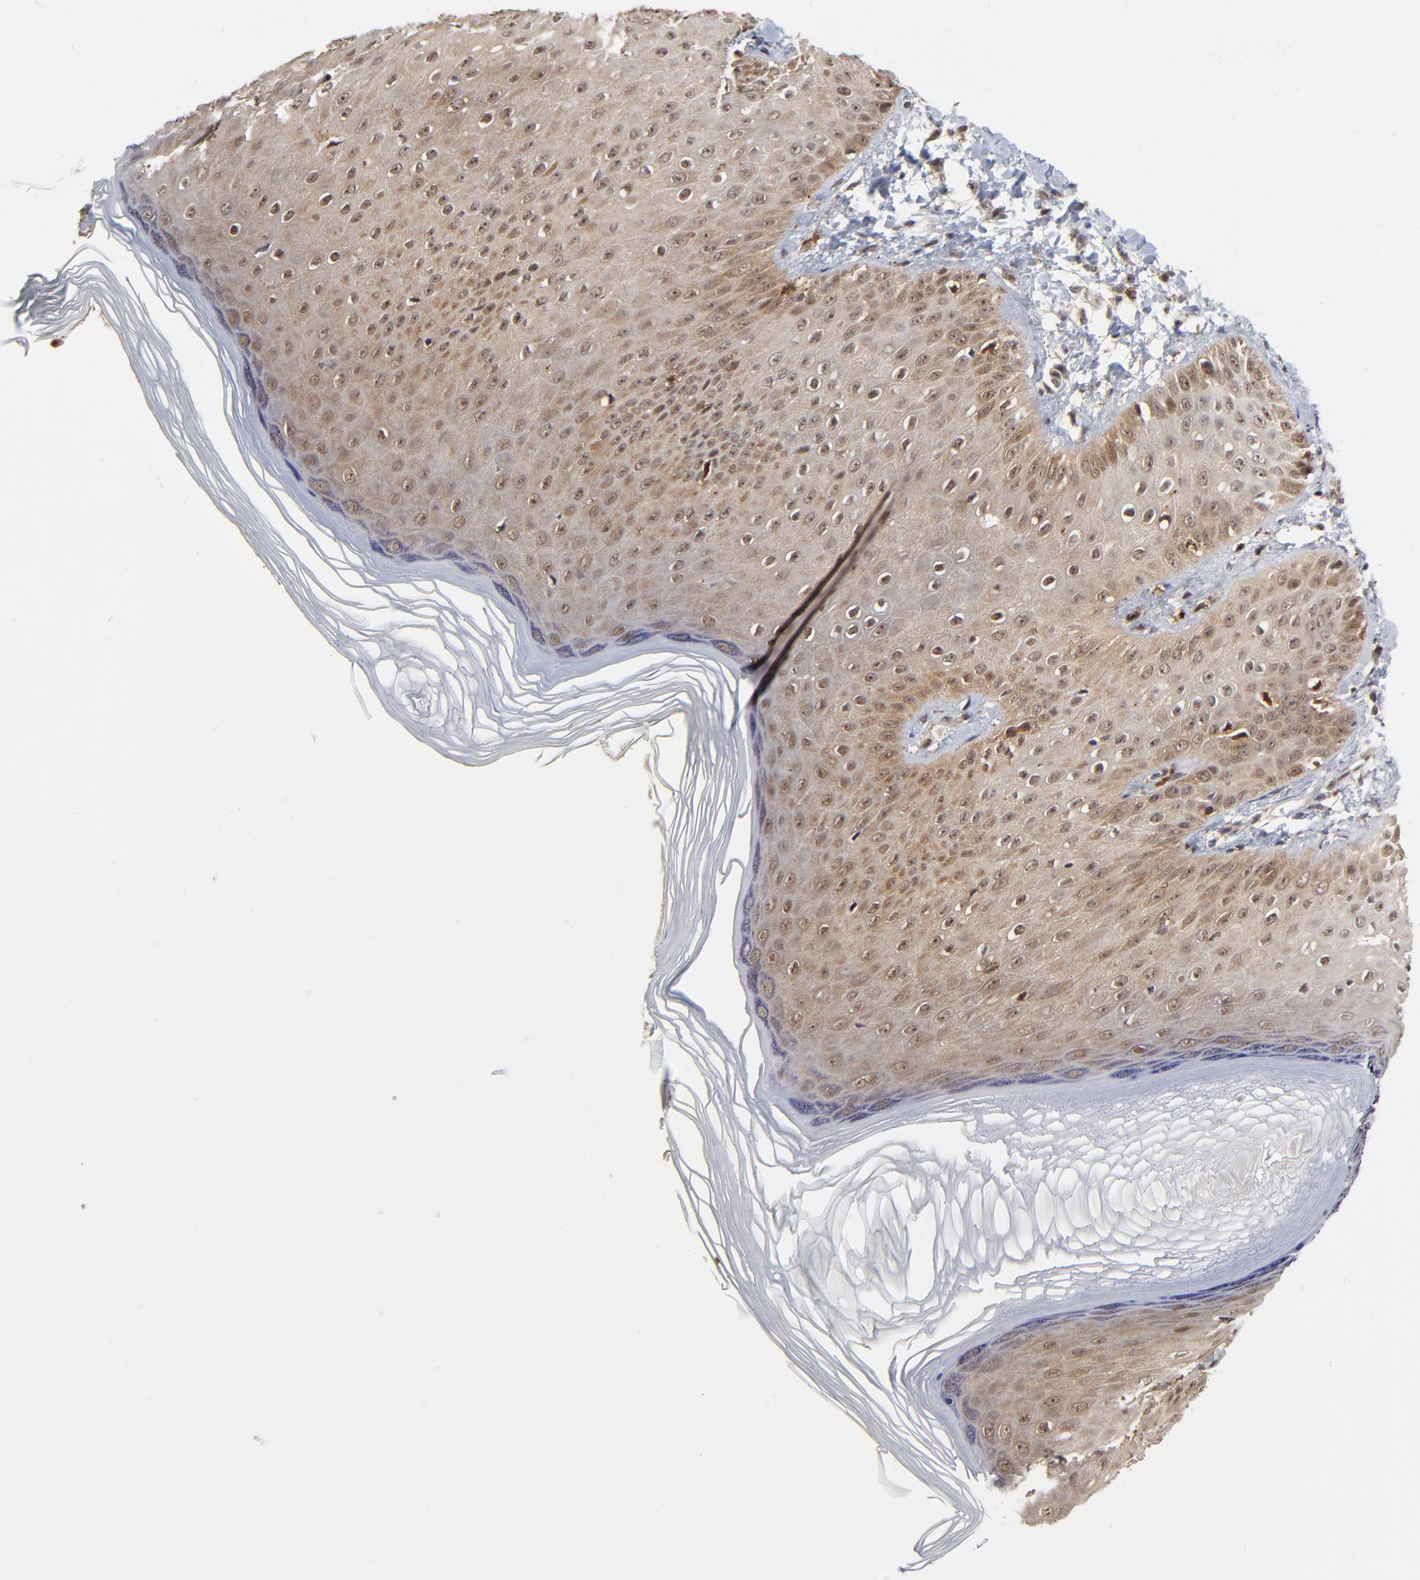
{"staining": {"intensity": "strong", "quantity": ">75%", "location": "cytoplasmic/membranous,nuclear"}, "tissue": "skin", "cell_type": "Epidermal cells", "image_type": "normal", "snomed": [{"axis": "morphology", "description": "Normal tissue, NOS"}, {"axis": "morphology", "description": "Inflammation, NOS"}, {"axis": "topography", "description": "Soft tissue"}, {"axis": "topography", "description": "Anal"}], "caption": "Protein staining reveals strong cytoplasmic/membranous,nuclear positivity in about >75% of epidermal cells in unremarkable skin. (Brightfield microscopy of DAB IHC at high magnification).", "gene": "ZNF419", "patient": {"sex": "female", "age": 15}}